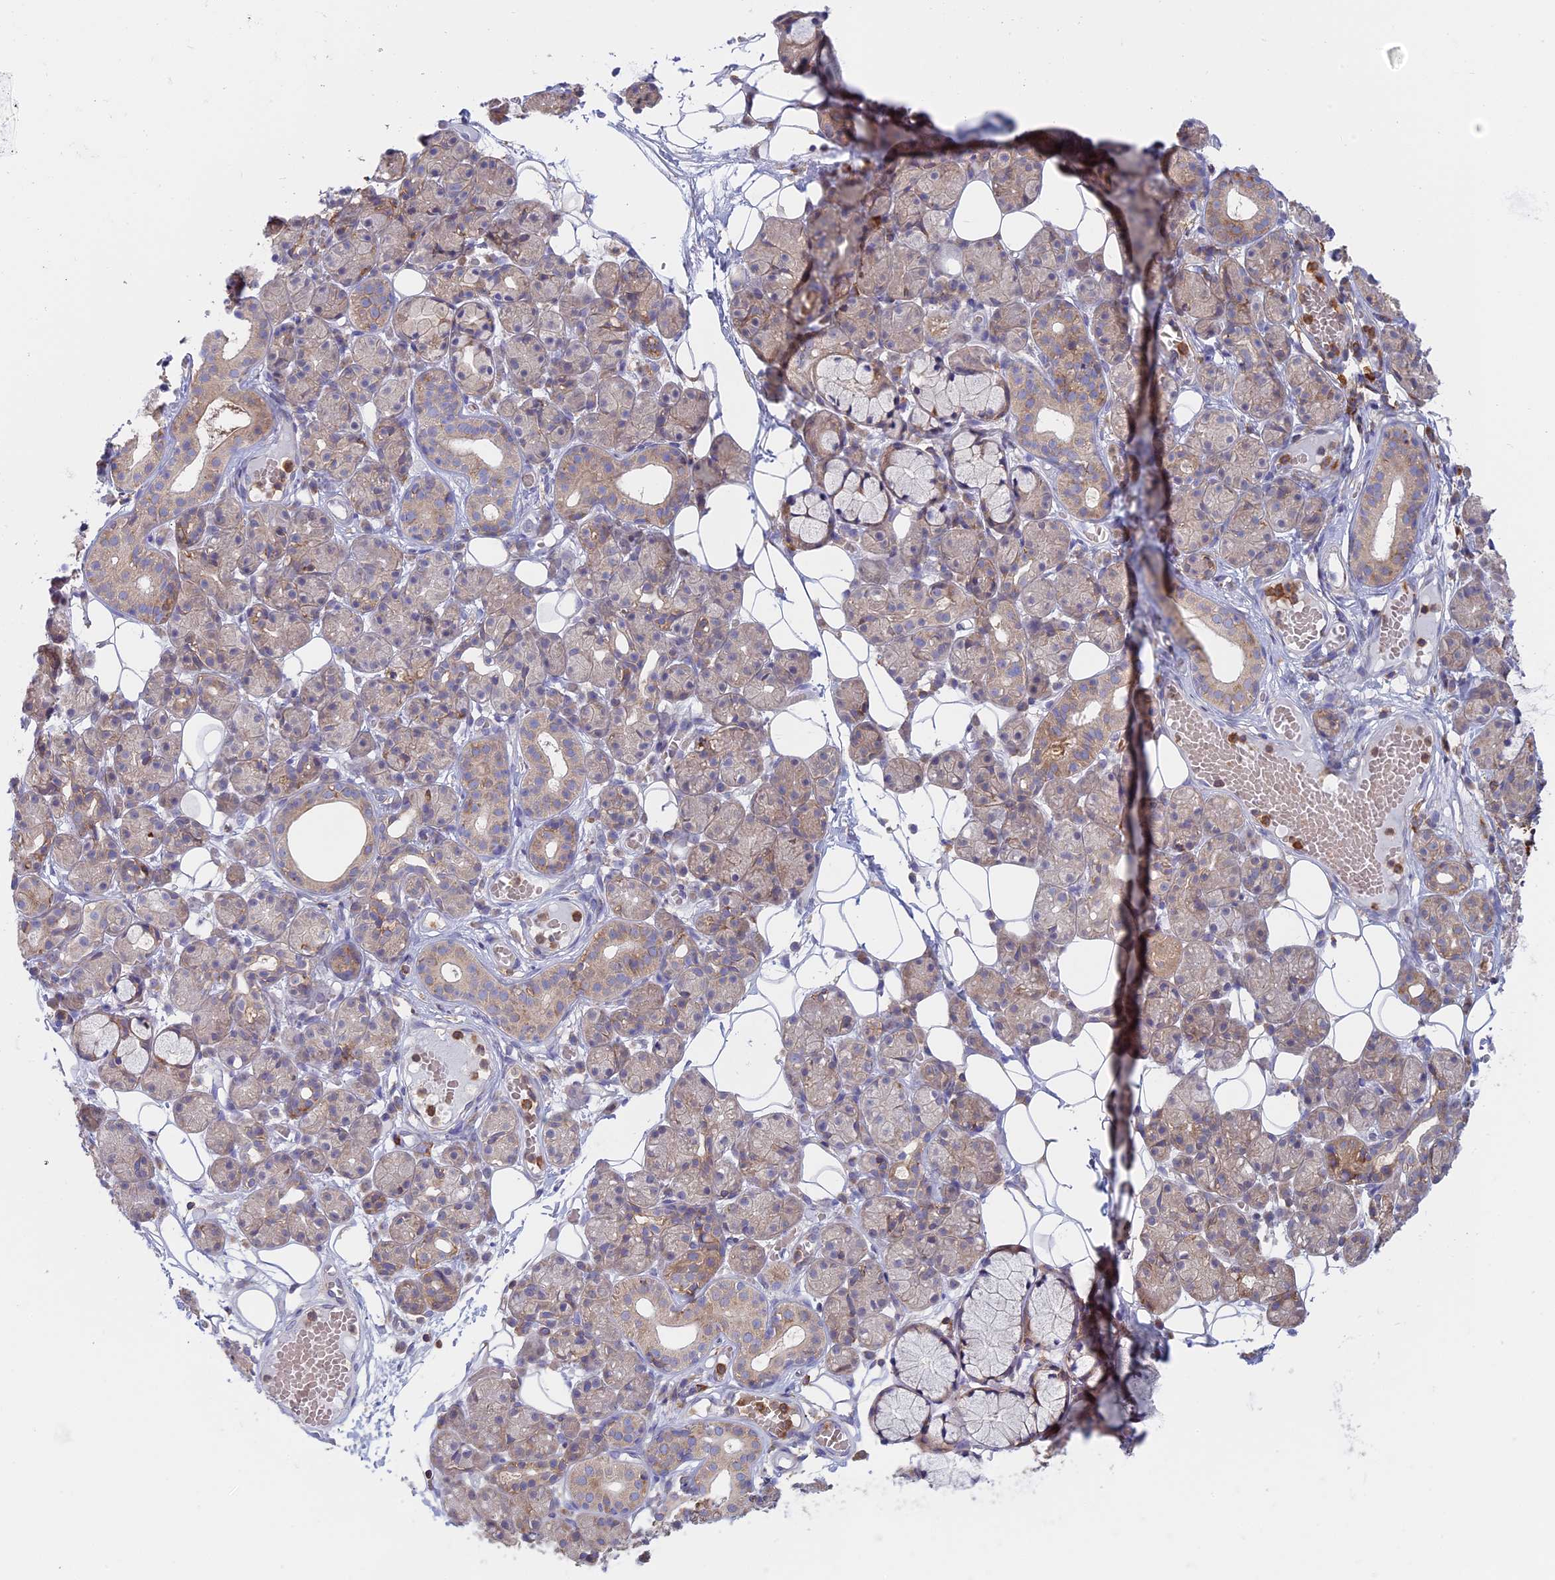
{"staining": {"intensity": "moderate", "quantity": "<25%", "location": "cytoplasmic/membranous"}, "tissue": "salivary gland", "cell_type": "Glandular cells", "image_type": "normal", "snomed": [{"axis": "morphology", "description": "Normal tissue, NOS"}, {"axis": "topography", "description": "Salivary gland"}], "caption": "IHC staining of unremarkable salivary gland, which demonstrates low levels of moderate cytoplasmic/membranous positivity in about <25% of glandular cells indicating moderate cytoplasmic/membranous protein expression. The staining was performed using DAB (3,3'-diaminobenzidine) (brown) for protein detection and nuclei were counterstained in hematoxylin (blue).", "gene": "GMIP", "patient": {"sex": "male", "age": 63}}